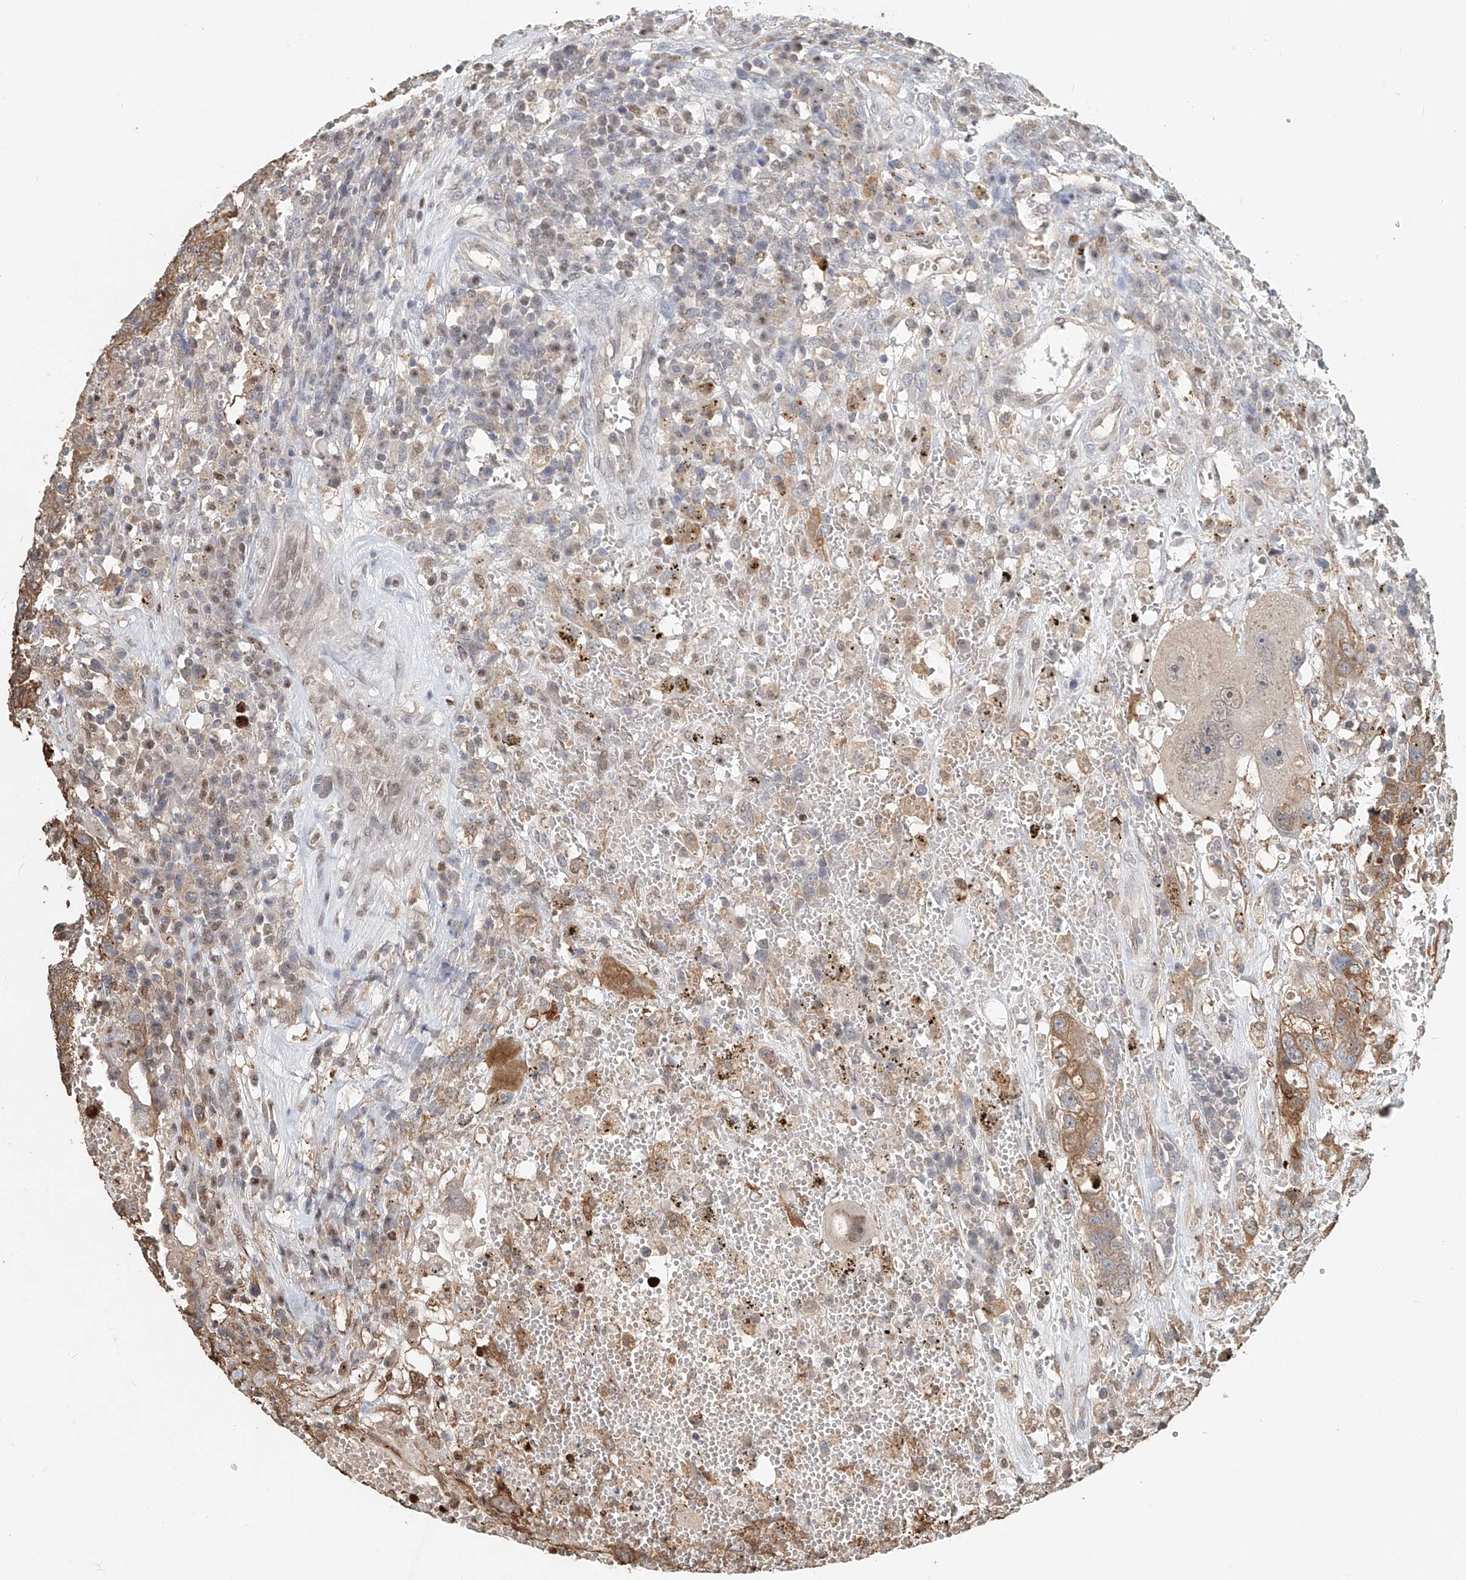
{"staining": {"intensity": "moderate", "quantity": ">75%", "location": "cytoplasmic/membranous"}, "tissue": "testis cancer", "cell_type": "Tumor cells", "image_type": "cancer", "snomed": [{"axis": "morphology", "description": "Carcinoma, Embryonal, NOS"}, {"axis": "topography", "description": "Testis"}], "caption": "A brown stain labels moderate cytoplasmic/membranous expression of a protein in human testis embryonal carcinoma tumor cells.", "gene": "RMND1", "patient": {"sex": "male", "age": 26}}